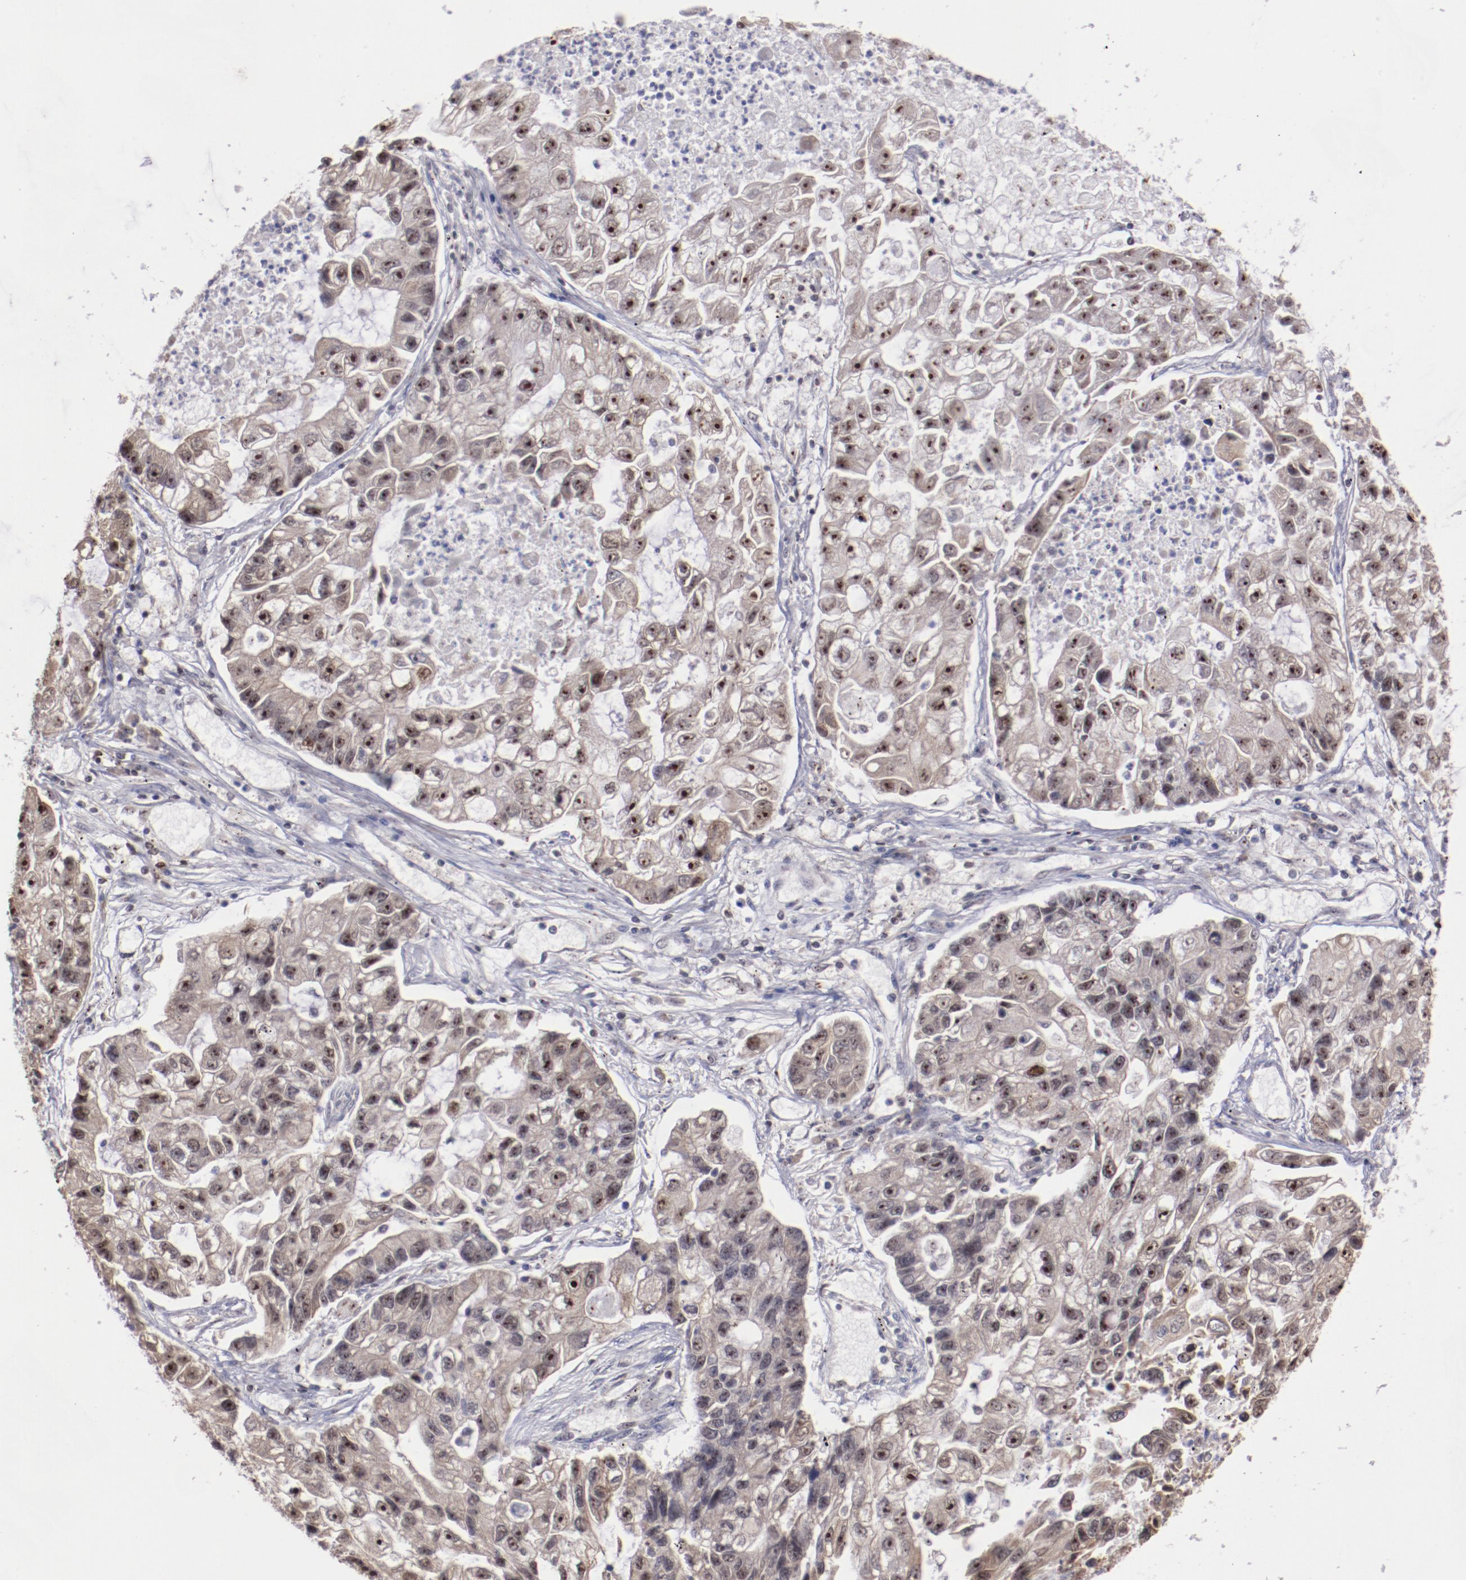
{"staining": {"intensity": "moderate", "quantity": "25%-75%", "location": "cytoplasmic/membranous,nuclear"}, "tissue": "lung cancer", "cell_type": "Tumor cells", "image_type": "cancer", "snomed": [{"axis": "morphology", "description": "Adenocarcinoma, NOS"}, {"axis": "topography", "description": "Lung"}], "caption": "Human lung adenocarcinoma stained with a brown dye demonstrates moderate cytoplasmic/membranous and nuclear positive staining in about 25%-75% of tumor cells.", "gene": "DDX24", "patient": {"sex": "female", "age": 51}}